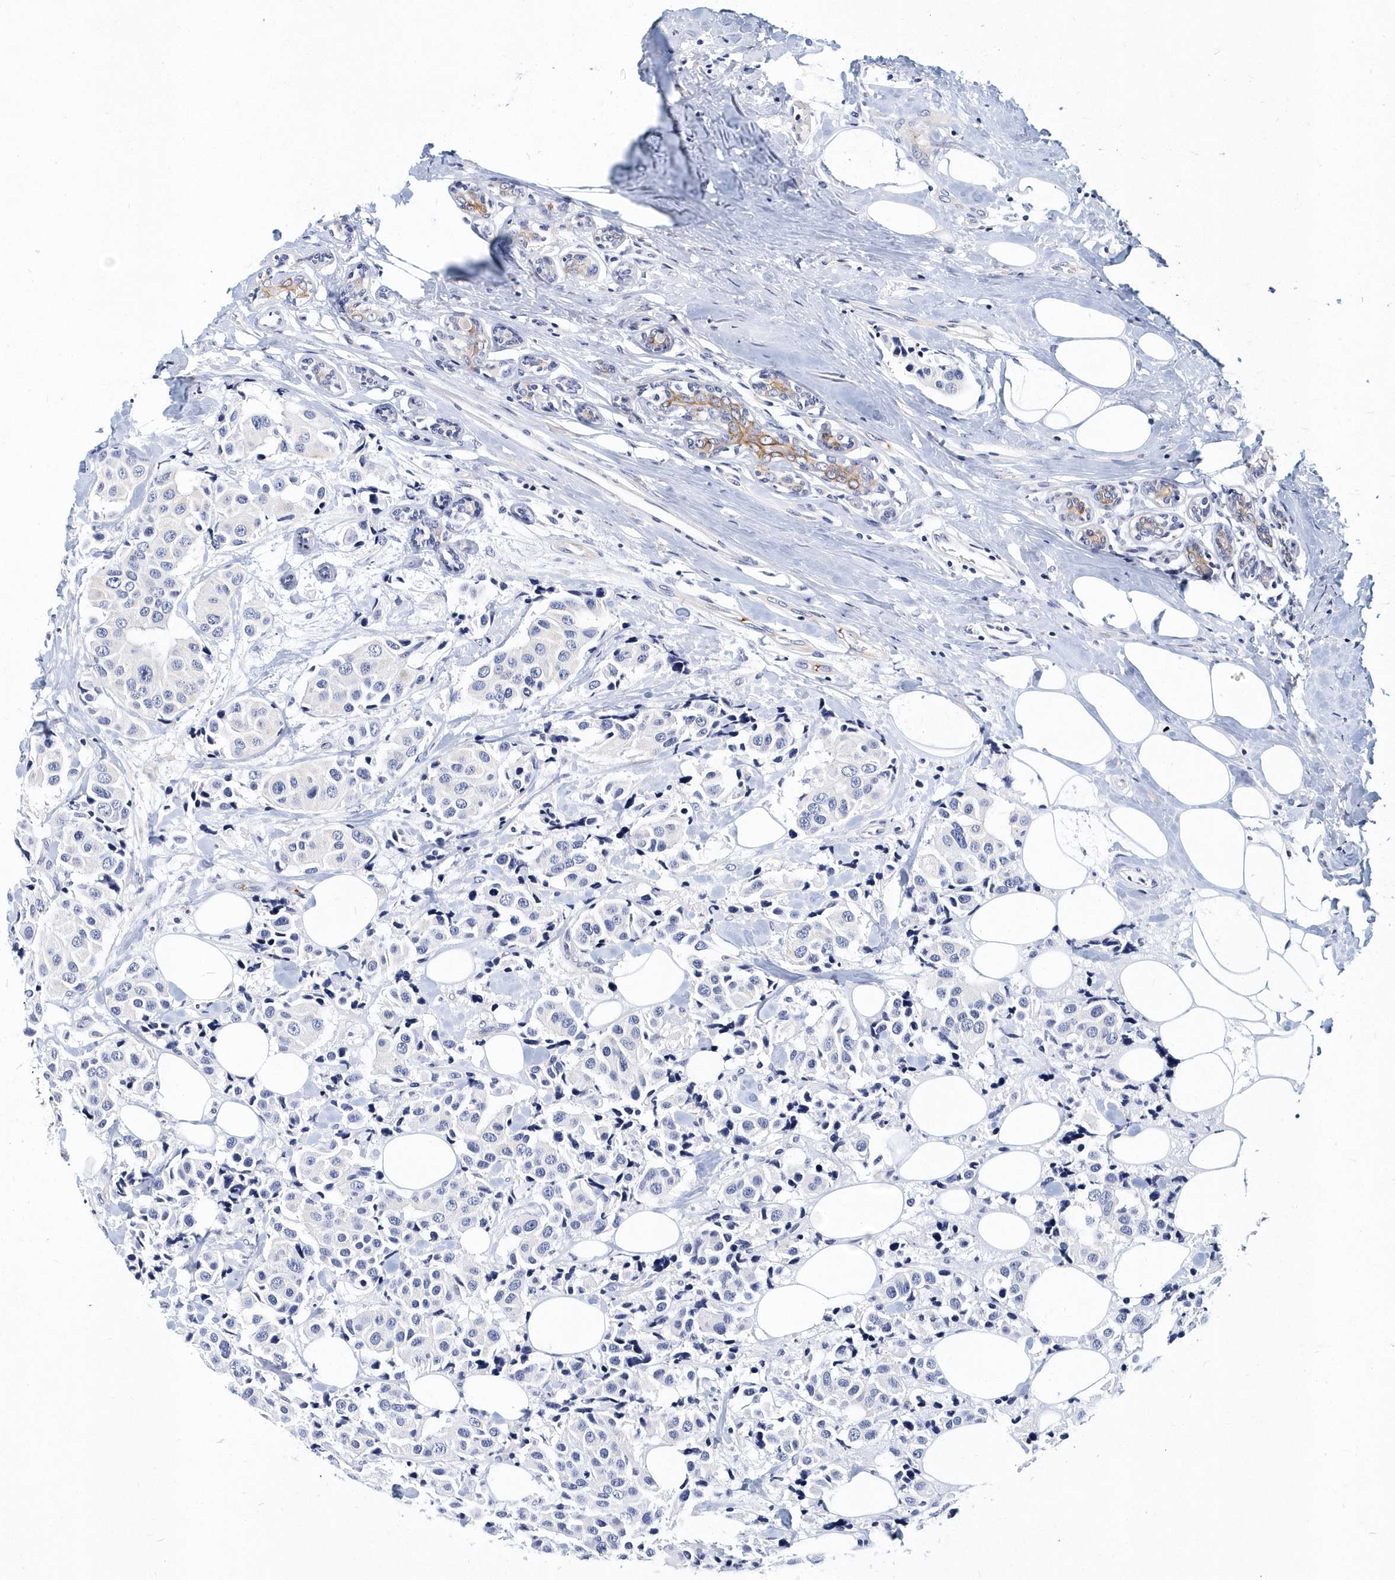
{"staining": {"intensity": "negative", "quantity": "none", "location": "none"}, "tissue": "breast cancer", "cell_type": "Tumor cells", "image_type": "cancer", "snomed": [{"axis": "morphology", "description": "Normal tissue, NOS"}, {"axis": "morphology", "description": "Duct carcinoma"}, {"axis": "topography", "description": "Breast"}], "caption": "There is no significant staining in tumor cells of breast cancer. (Brightfield microscopy of DAB (3,3'-diaminobenzidine) immunohistochemistry at high magnification).", "gene": "ITGA2B", "patient": {"sex": "female", "age": 39}}